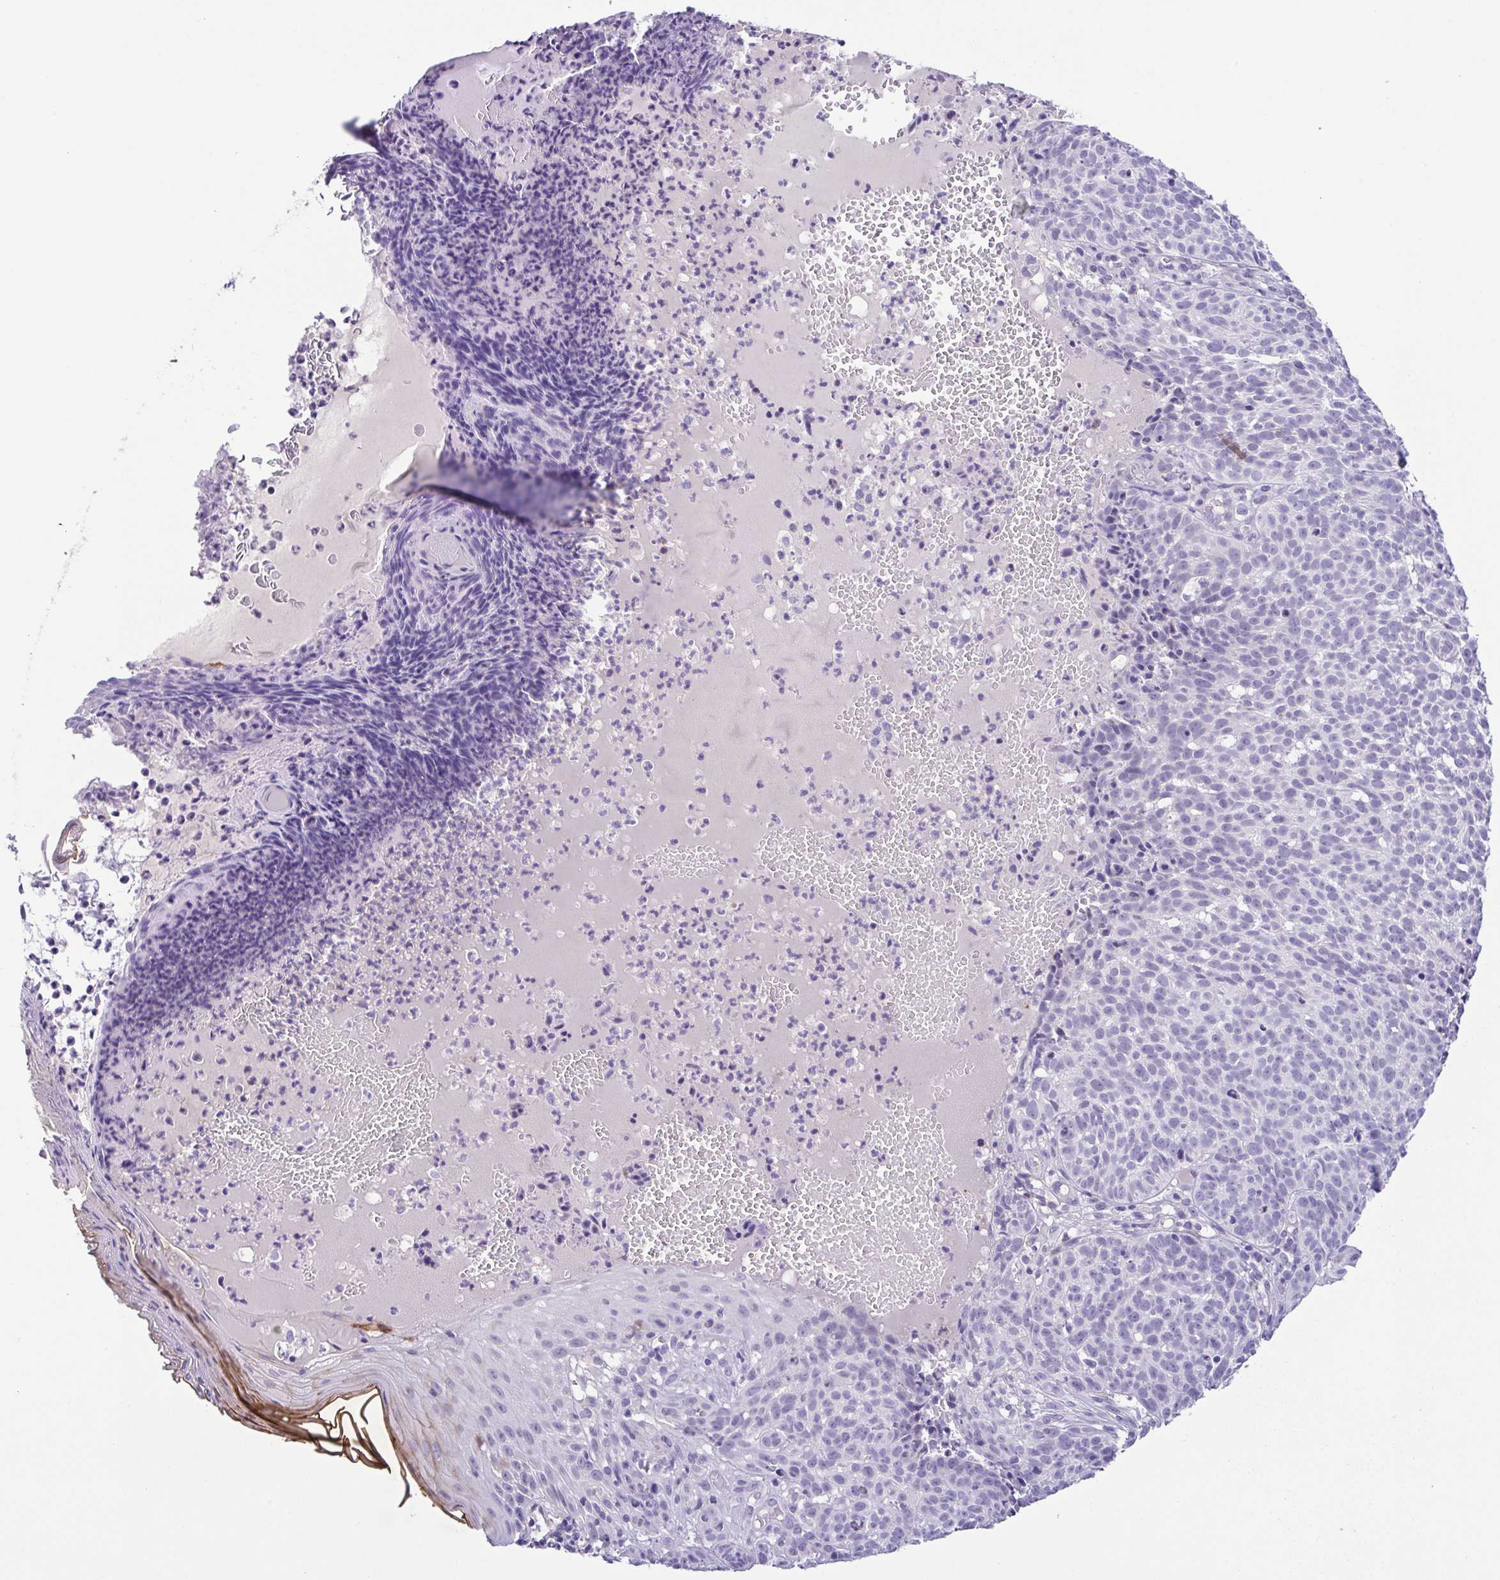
{"staining": {"intensity": "negative", "quantity": "none", "location": "none"}, "tissue": "skin cancer", "cell_type": "Tumor cells", "image_type": "cancer", "snomed": [{"axis": "morphology", "description": "Basal cell carcinoma"}, {"axis": "topography", "description": "Skin"}], "caption": "Immunohistochemistry micrograph of neoplastic tissue: human skin cancer (basal cell carcinoma) stained with DAB shows no significant protein staining in tumor cells.", "gene": "TERT", "patient": {"sex": "male", "age": 90}}